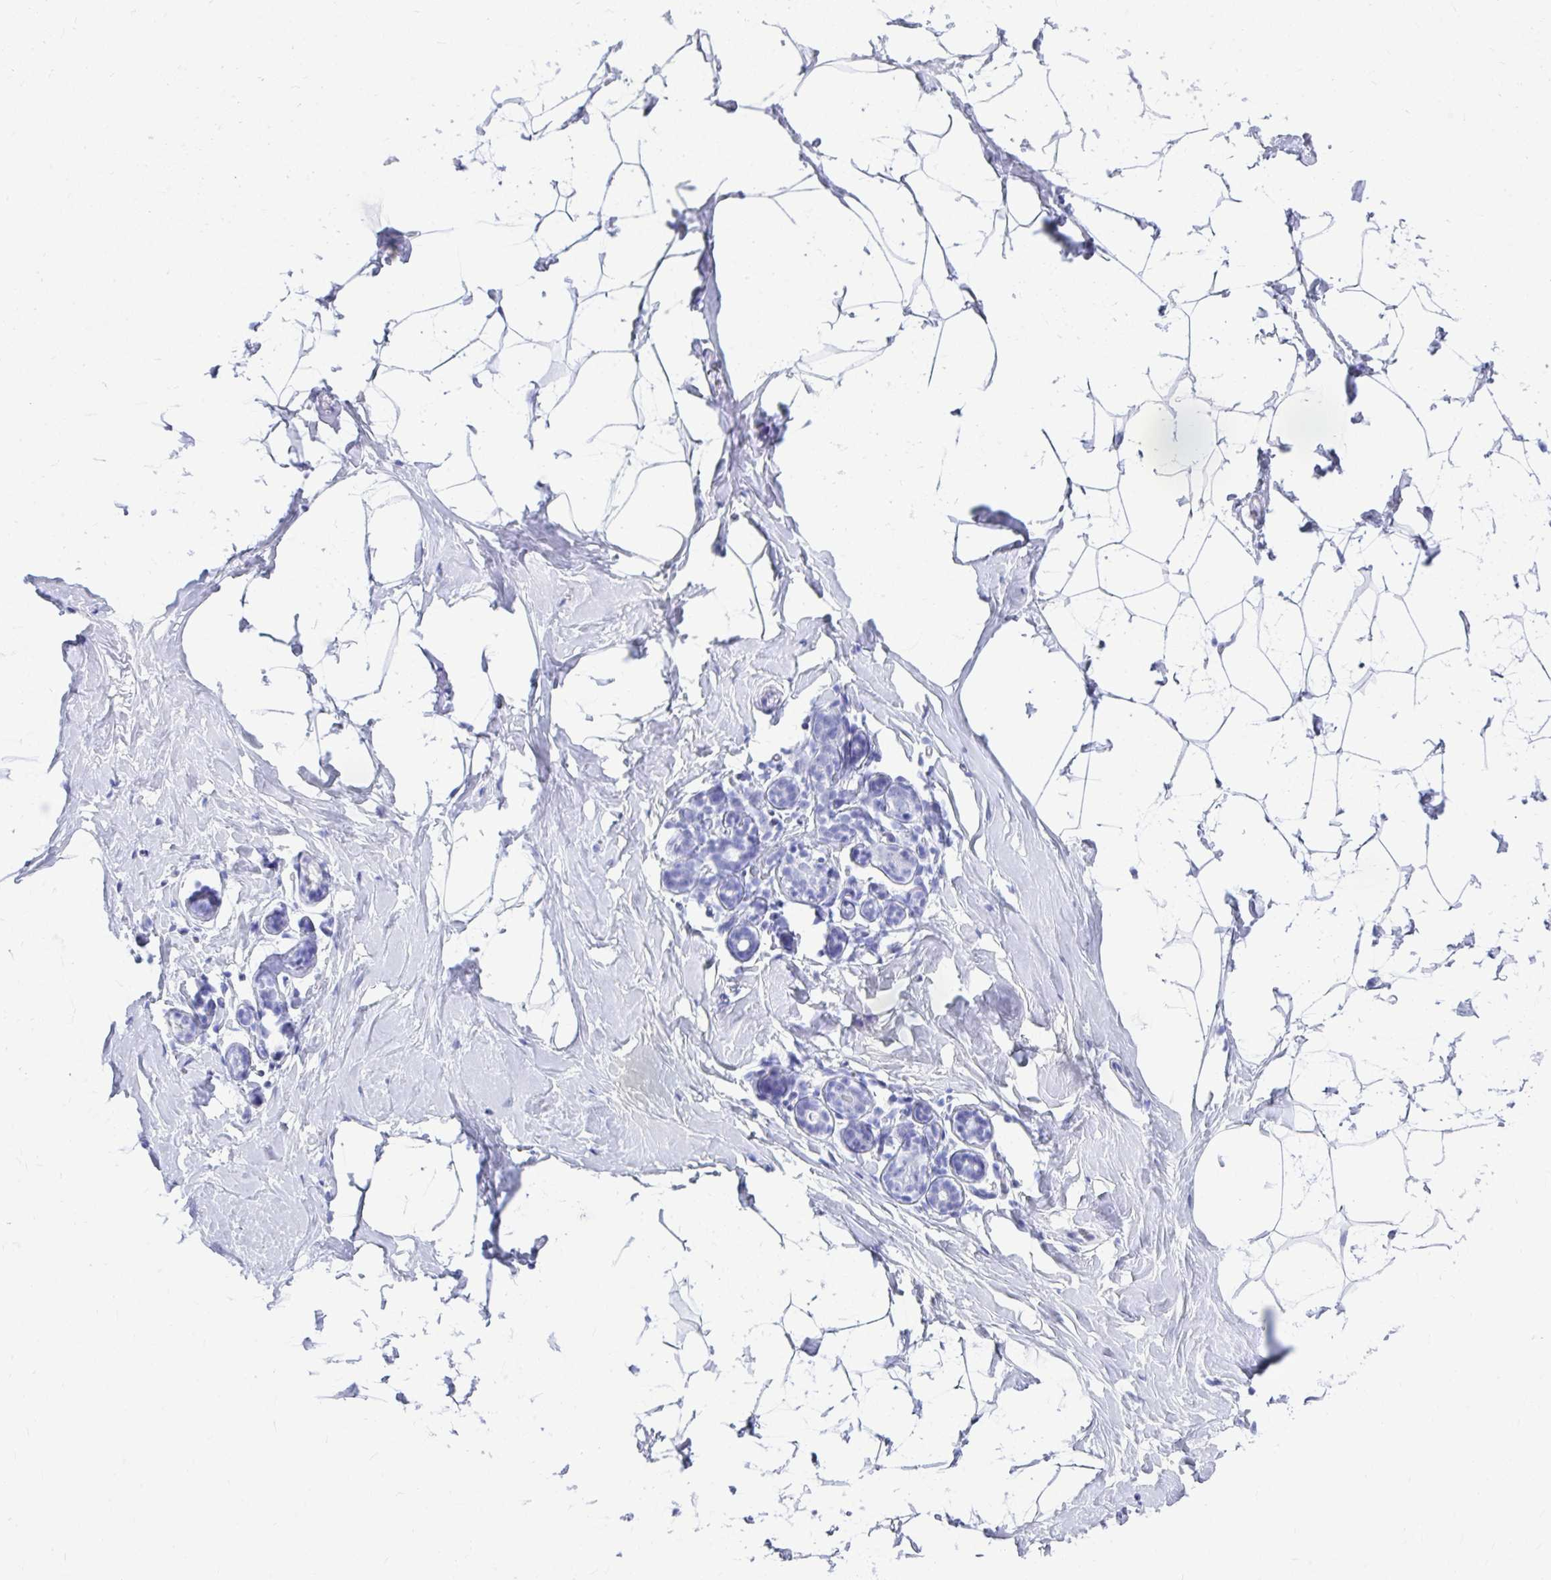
{"staining": {"intensity": "negative", "quantity": "none", "location": "none"}, "tissue": "breast", "cell_type": "Adipocytes", "image_type": "normal", "snomed": [{"axis": "morphology", "description": "Normal tissue, NOS"}, {"axis": "topography", "description": "Breast"}], "caption": "This is a image of immunohistochemistry (IHC) staining of benign breast, which shows no positivity in adipocytes.", "gene": "SMIM9", "patient": {"sex": "female", "age": 32}}